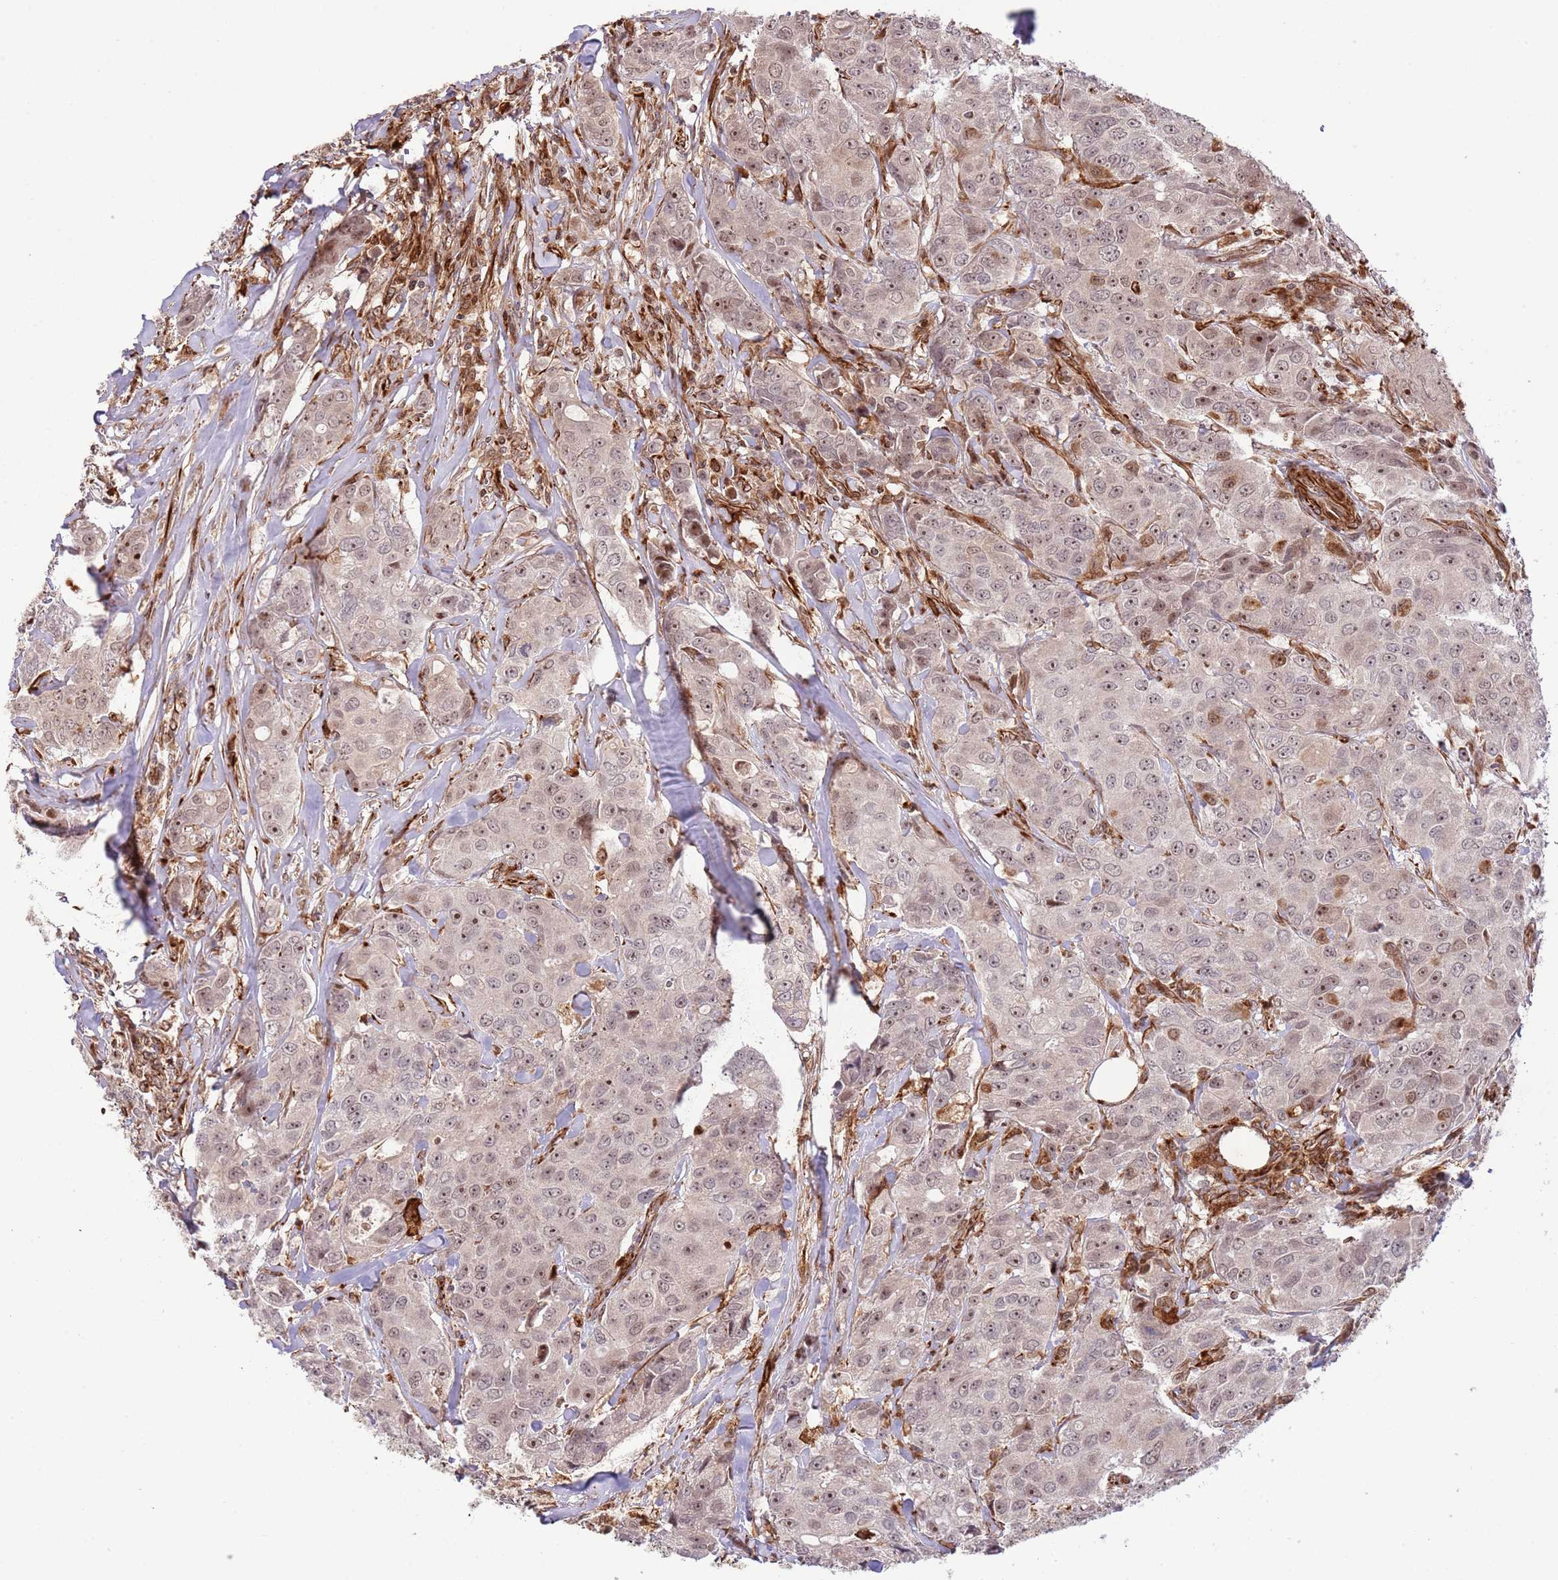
{"staining": {"intensity": "weak", "quantity": ">75%", "location": "nuclear"}, "tissue": "breast cancer", "cell_type": "Tumor cells", "image_type": "cancer", "snomed": [{"axis": "morphology", "description": "Duct carcinoma"}, {"axis": "topography", "description": "Breast"}], "caption": "This image displays breast cancer (infiltrating ductal carcinoma) stained with immunohistochemistry to label a protein in brown. The nuclear of tumor cells show weak positivity for the protein. Nuclei are counter-stained blue.", "gene": "NEK3", "patient": {"sex": "female", "age": 43}}